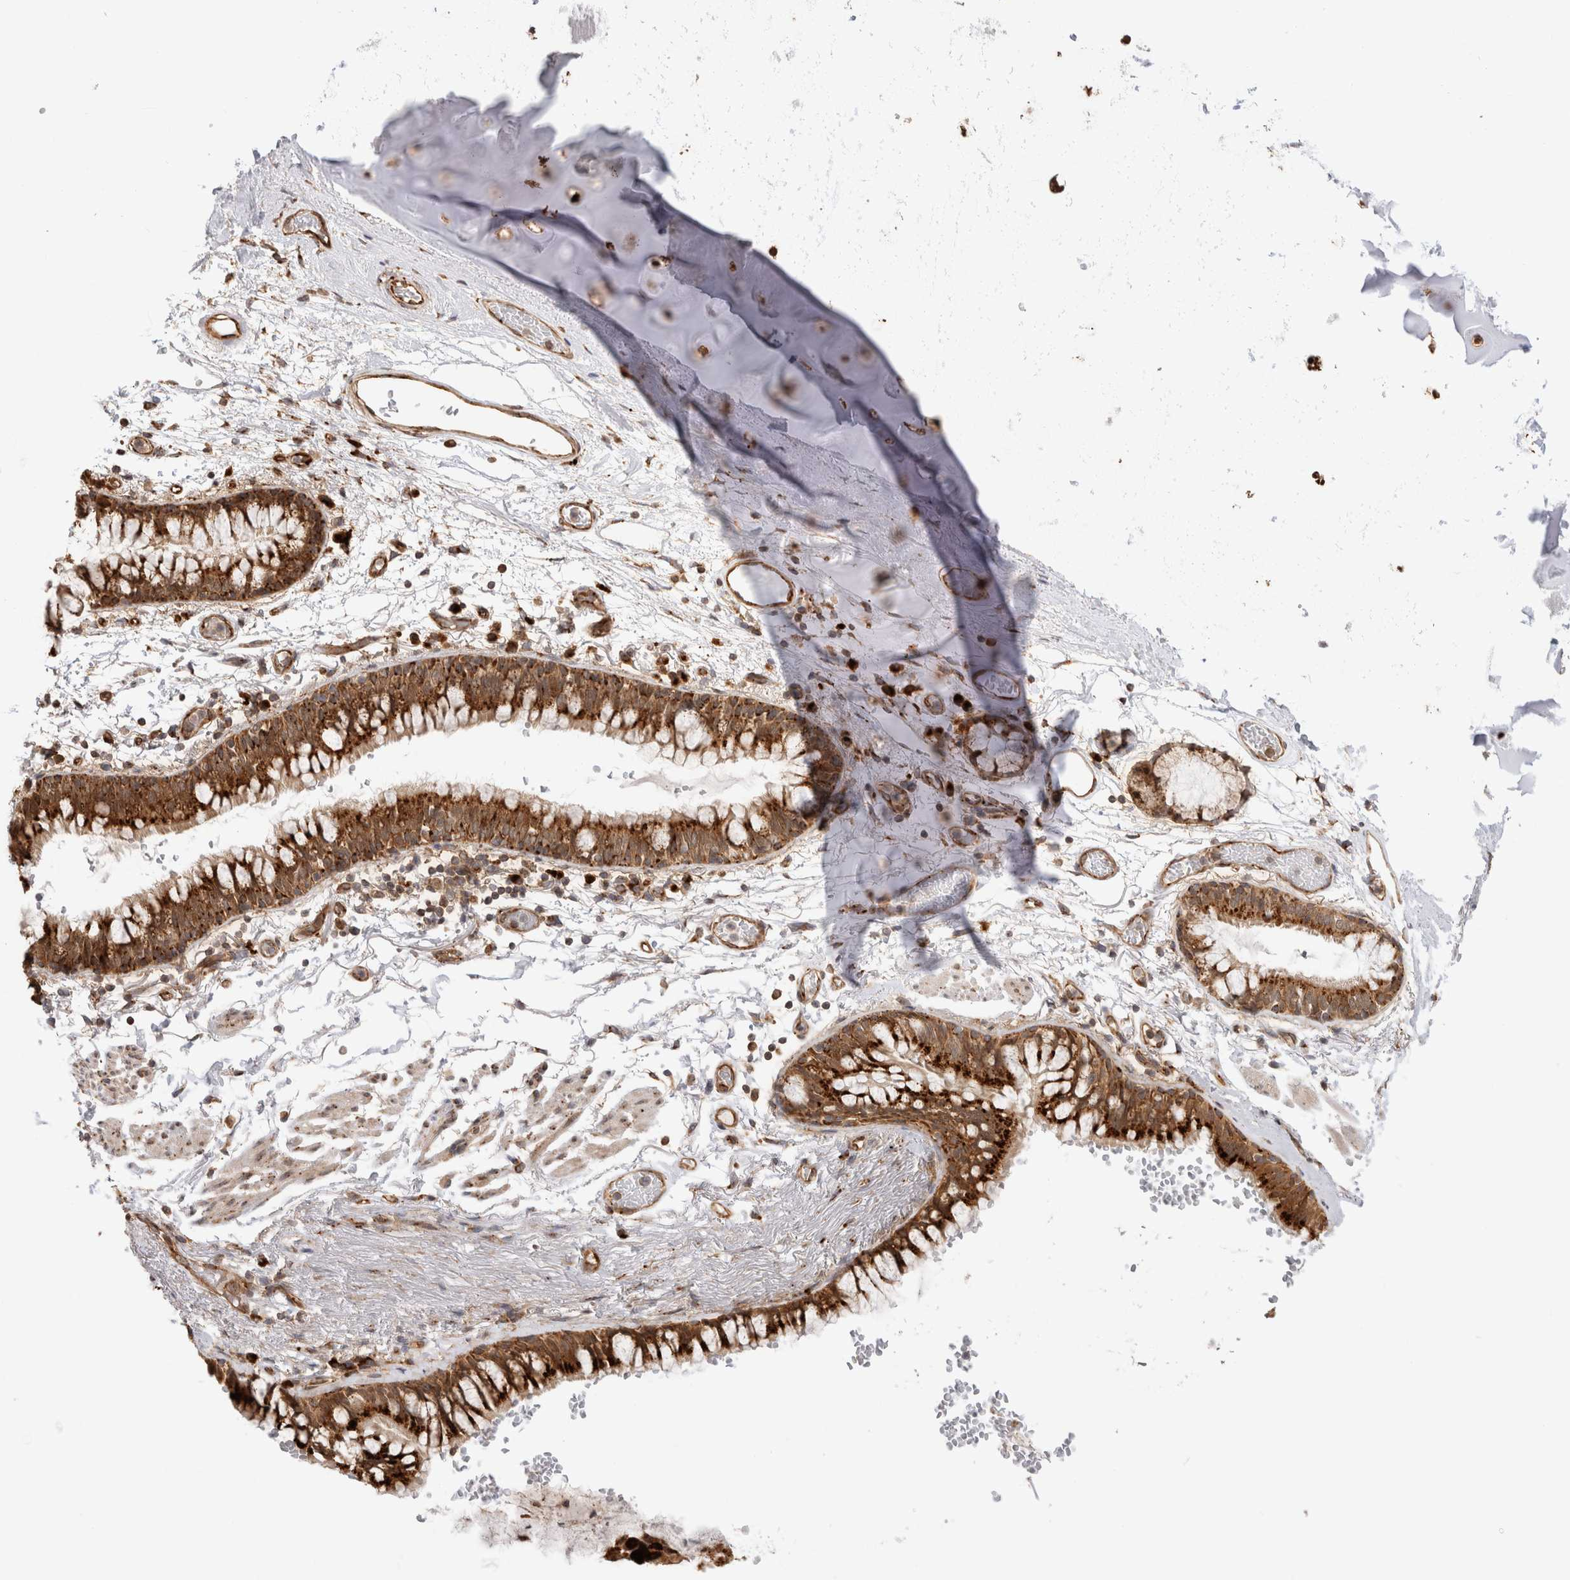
{"staining": {"intensity": "moderate", "quantity": "25%-75%", "location": "cytoplasmic/membranous,nuclear"}, "tissue": "adipose tissue", "cell_type": "Adipocytes", "image_type": "normal", "snomed": [{"axis": "morphology", "description": "Normal tissue, NOS"}, {"axis": "topography", "description": "Cartilage tissue"}, {"axis": "topography", "description": "Bronchus"}], "caption": "Moderate cytoplasmic/membranous,nuclear protein positivity is appreciated in approximately 25%-75% of adipocytes in adipose tissue. (IHC, brightfield microscopy, high magnification).", "gene": "ACTL9", "patient": {"sex": "female", "age": 73}}